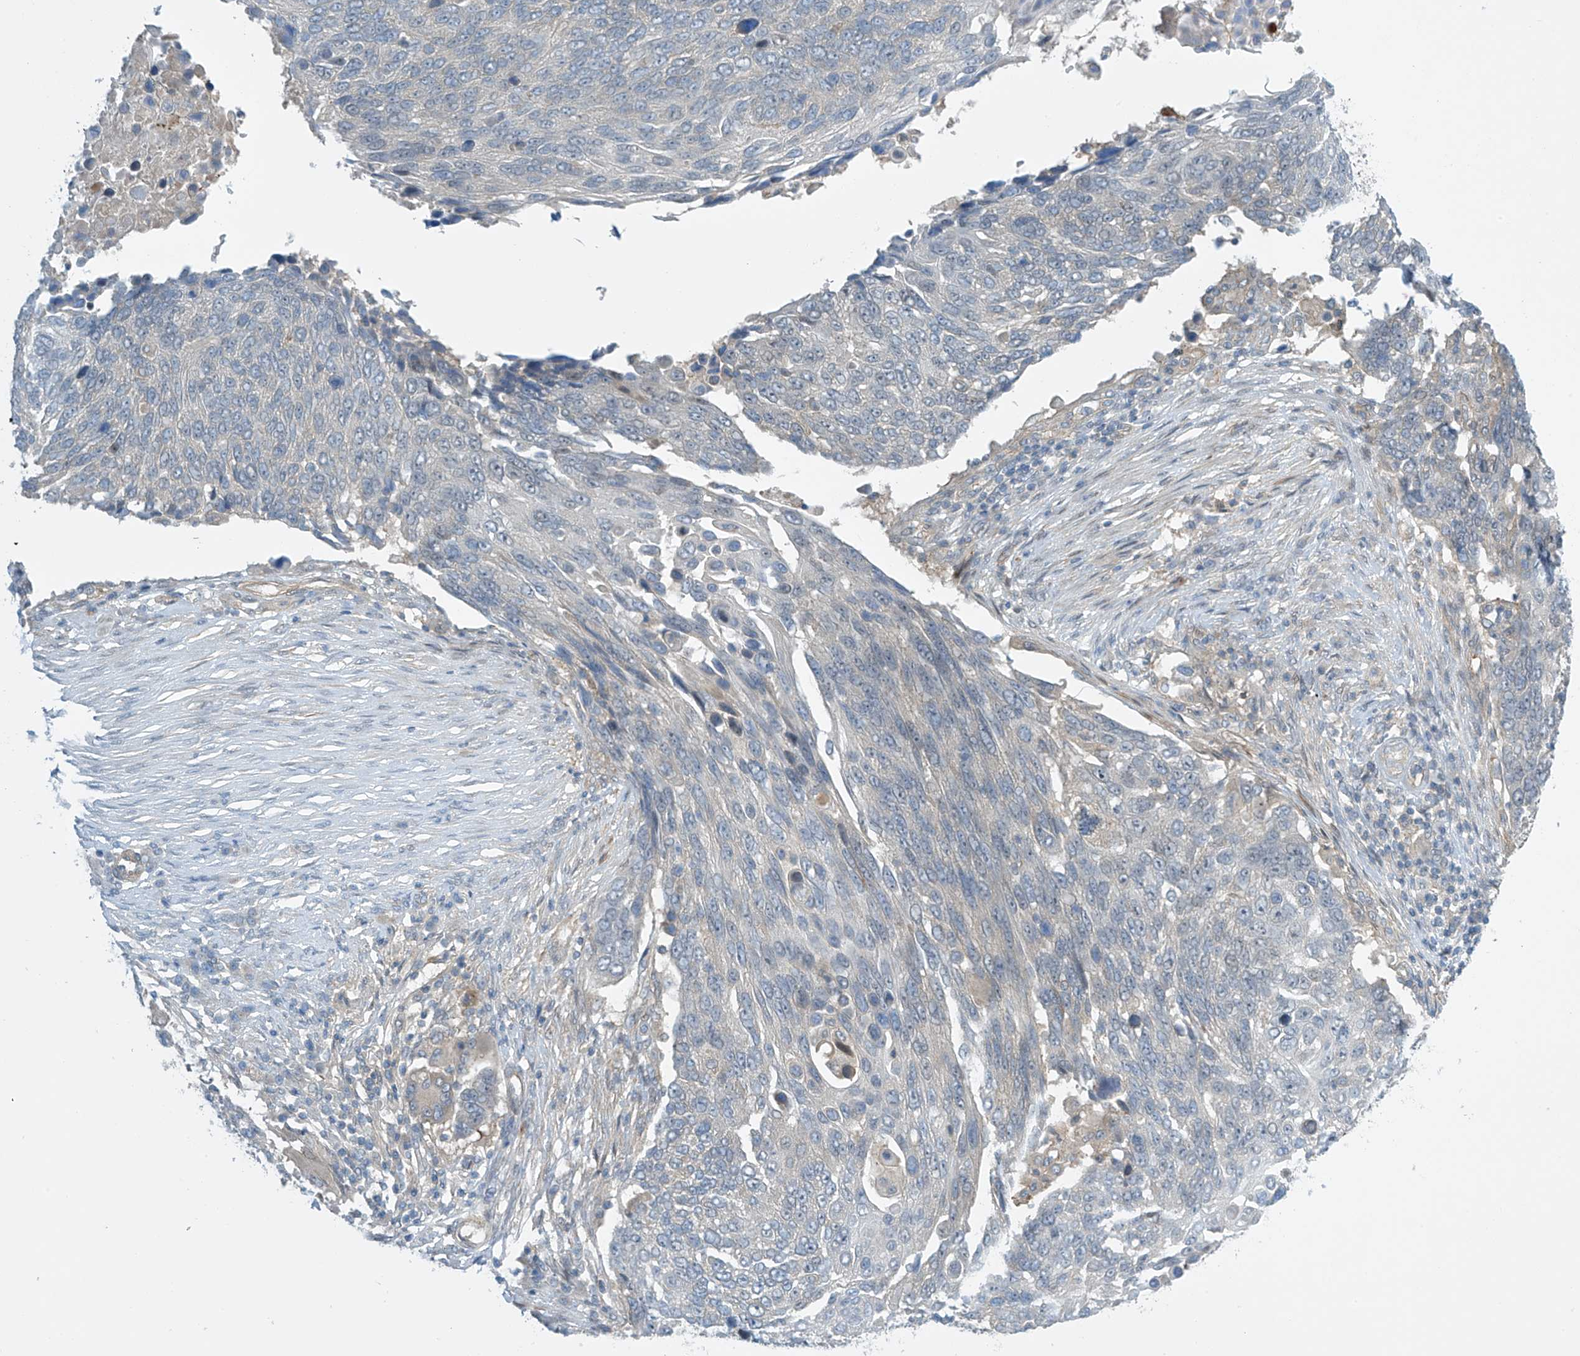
{"staining": {"intensity": "negative", "quantity": "none", "location": "none"}, "tissue": "lung cancer", "cell_type": "Tumor cells", "image_type": "cancer", "snomed": [{"axis": "morphology", "description": "Squamous cell carcinoma, NOS"}, {"axis": "topography", "description": "Lung"}], "caption": "Tumor cells are negative for protein expression in human squamous cell carcinoma (lung).", "gene": "FSD1L", "patient": {"sex": "male", "age": 66}}